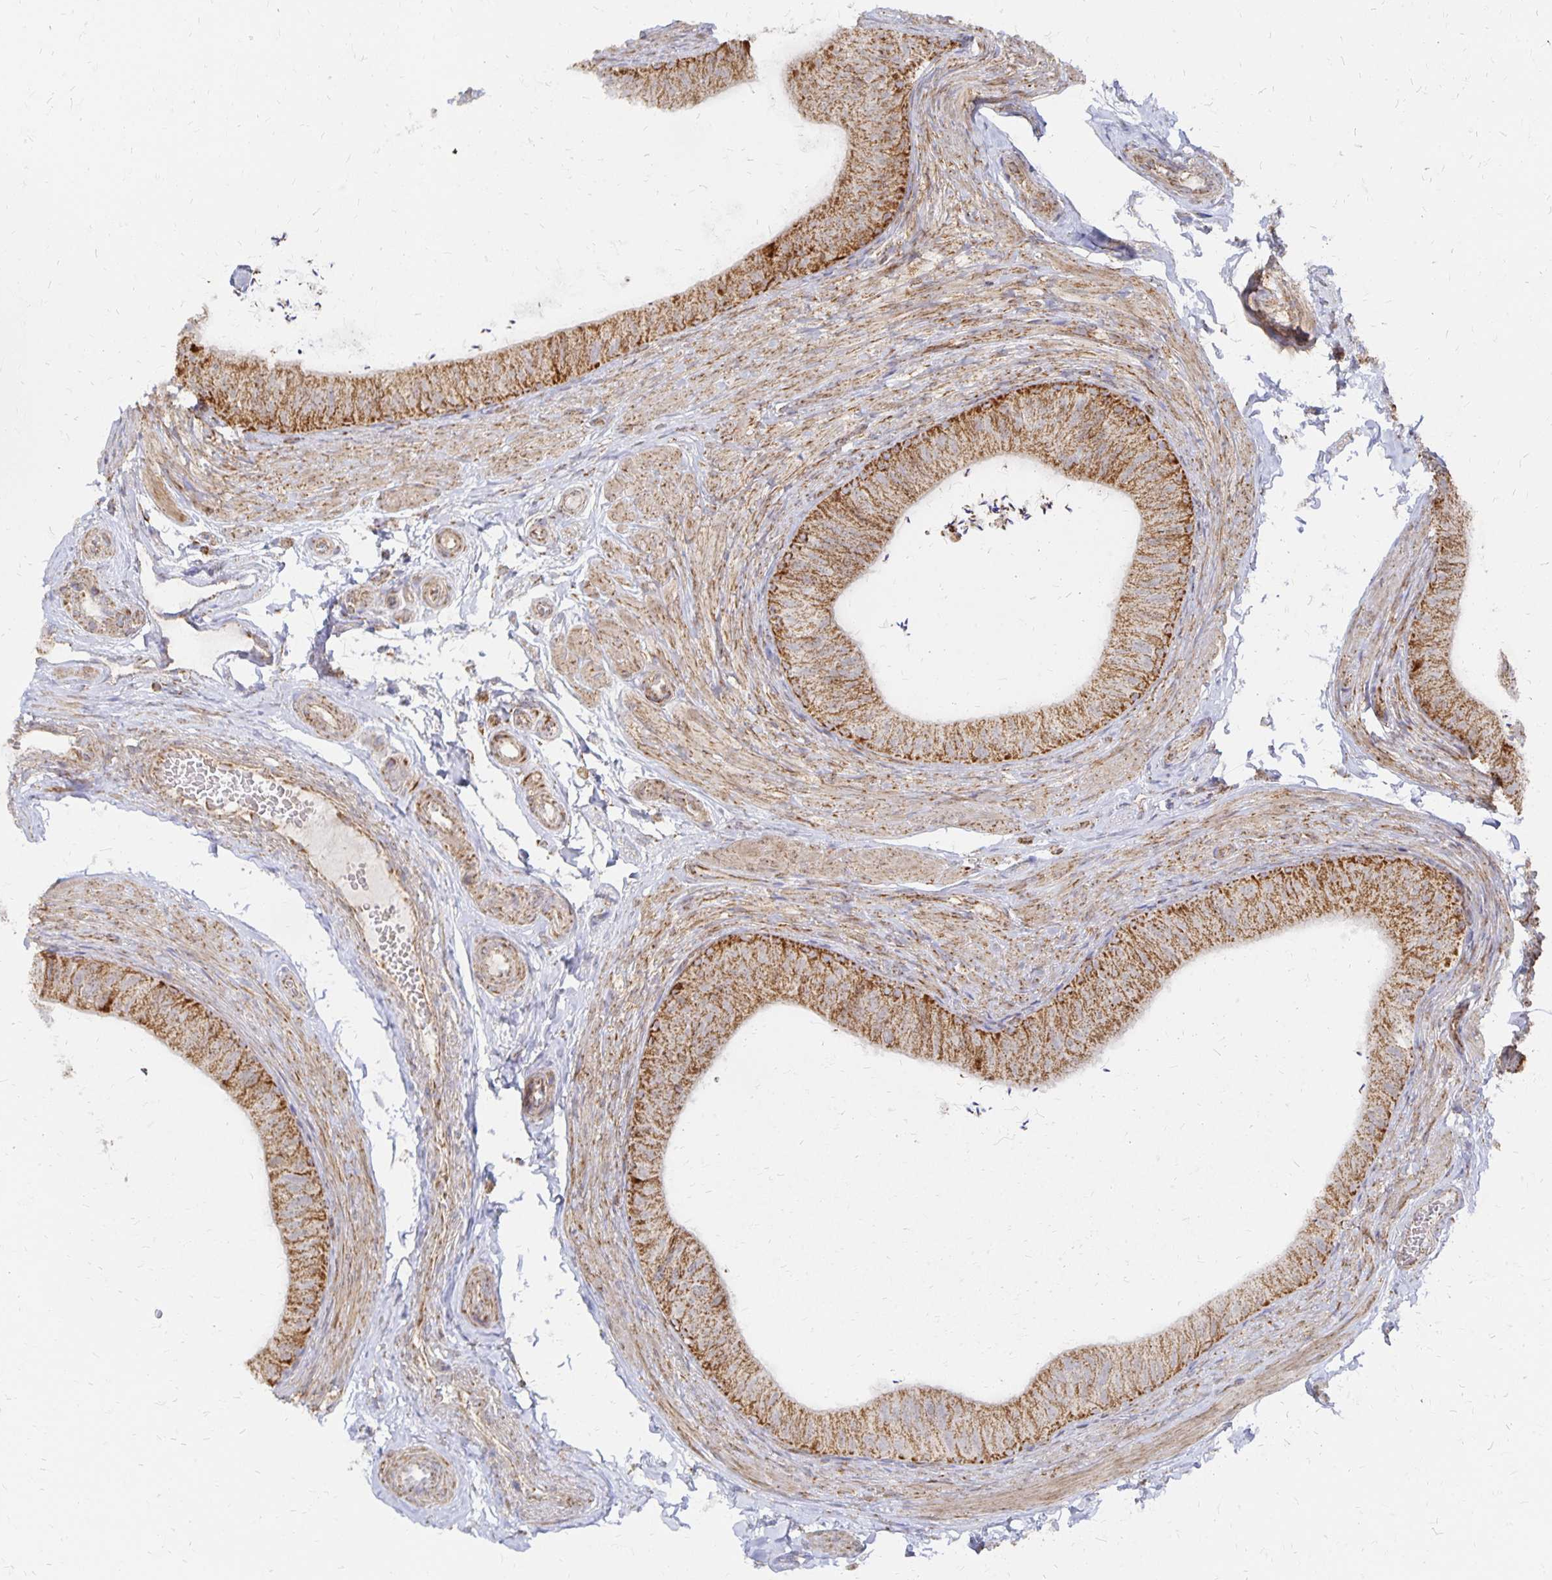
{"staining": {"intensity": "strong", "quantity": ">75%", "location": "cytoplasmic/membranous"}, "tissue": "epididymis", "cell_type": "Glandular cells", "image_type": "normal", "snomed": [{"axis": "morphology", "description": "Normal tissue, NOS"}, {"axis": "topography", "description": "Epididymis, spermatic cord, NOS"}, {"axis": "topography", "description": "Epididymis"}, {"axis": "topography", "description": "Peripheral nerve tissue"}], "caption": "Glandular cells exhibit high levels of strong cytoplasmic/membranous expression in approximately >75% of cells in benign epididymis.", "gene": "STOML2", "patient": {"sex": "male", "age": 29}}